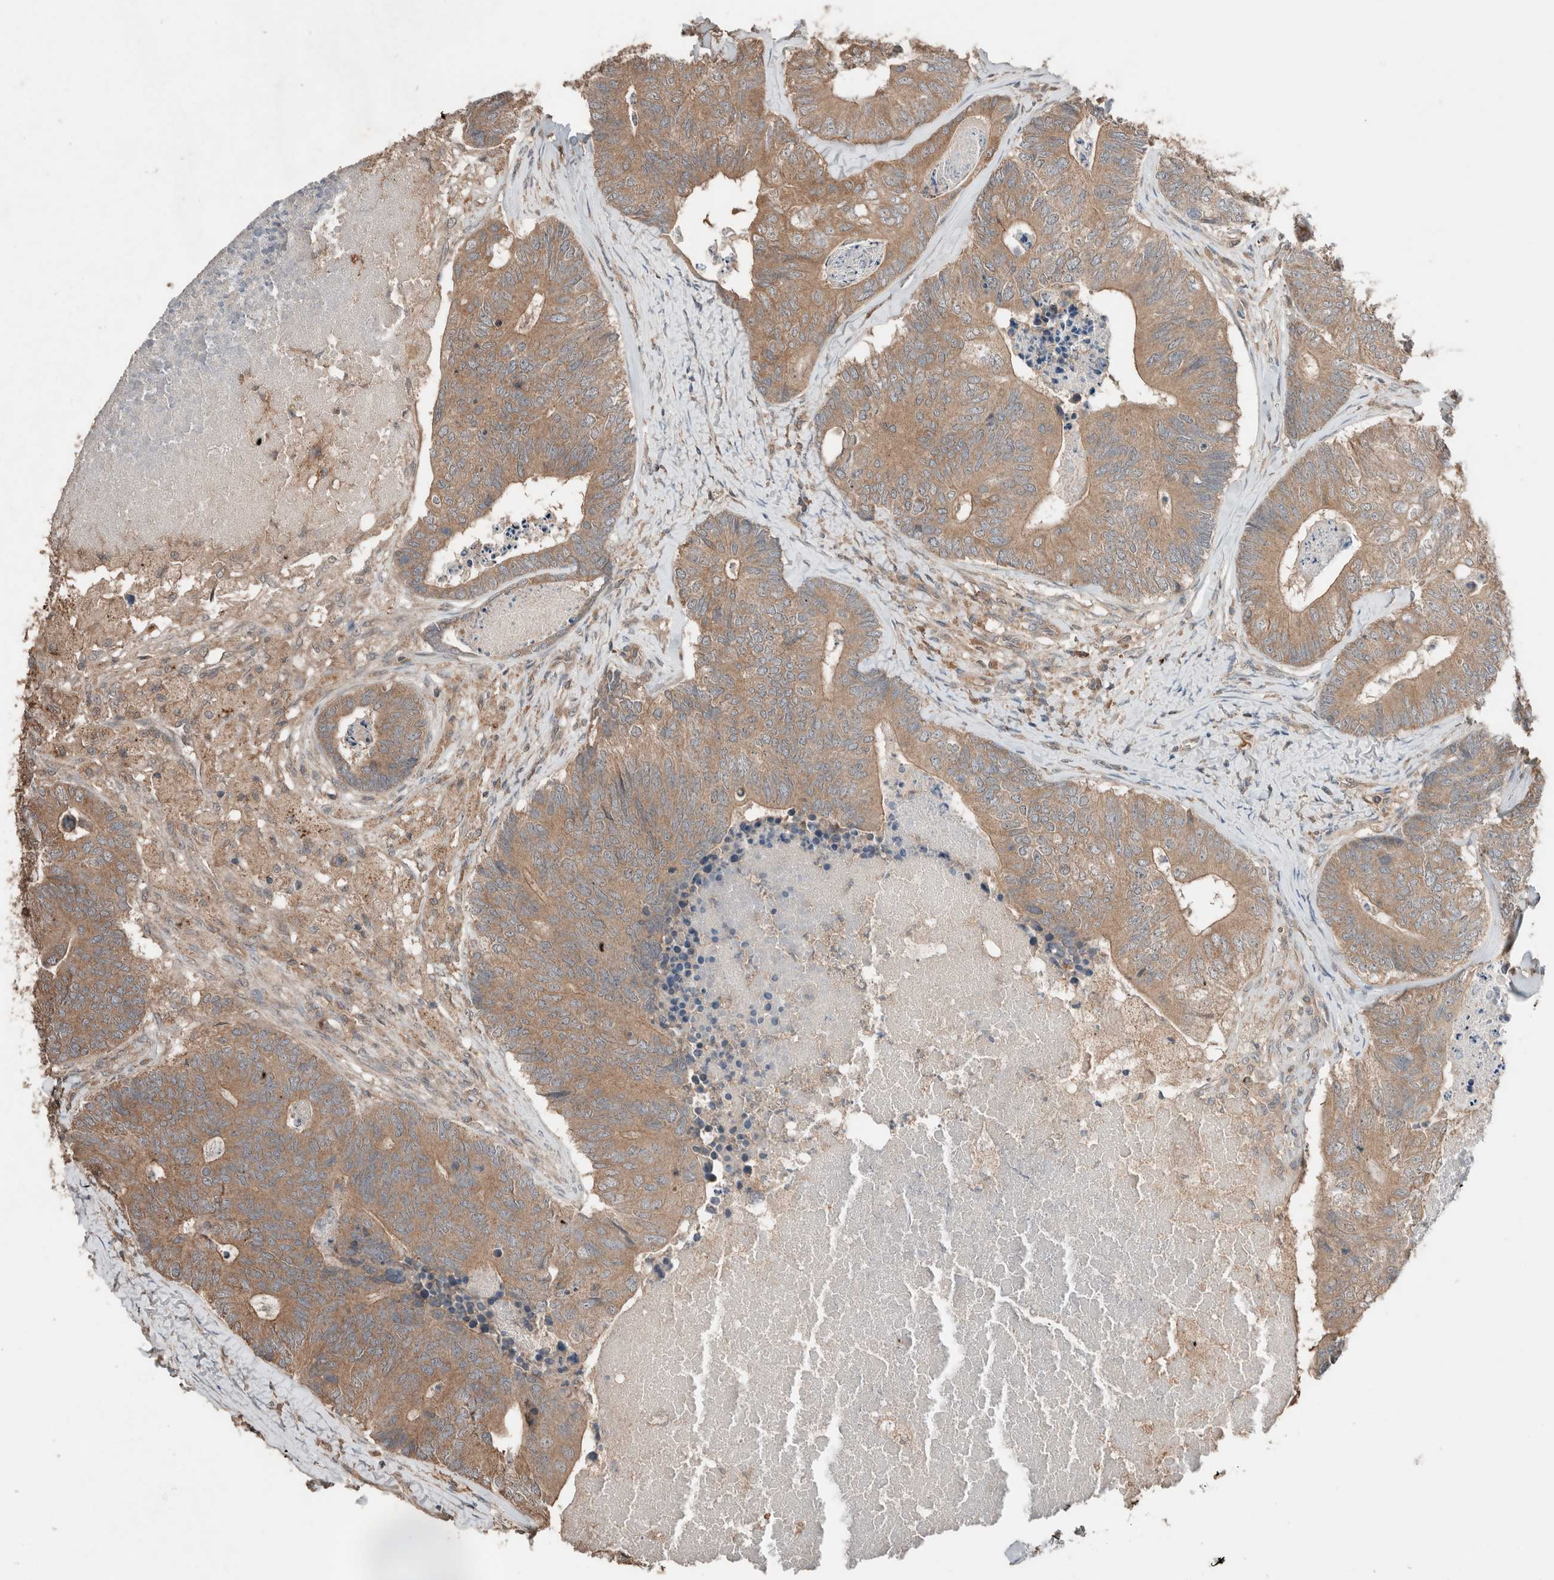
{"staining": {"intensity": "moderate", "quantity": ">75%", "location": "cytoplasmic/membranous"}, "tissue": "colorectal cancer", "cell_type": "Tumor cells", "image_type": "cancer", "snomed": [{"axis": "morphology", "description": "Adenocarcinoma, NOS"}, {"axis": "topography", "description": "Colon"}], "caption": "Colorectal cancer (adenocarcinoma) tissue displays moderate cytoplasmic/membranous expression in approximately >75% of tumor cells The staining is performed using DAB brown chromogen to label protein expression. The nuclei are counter-stained blue using hematoxylin.", "gene": "ERAP2", "patient": {"sex": "female", "age": 67}}